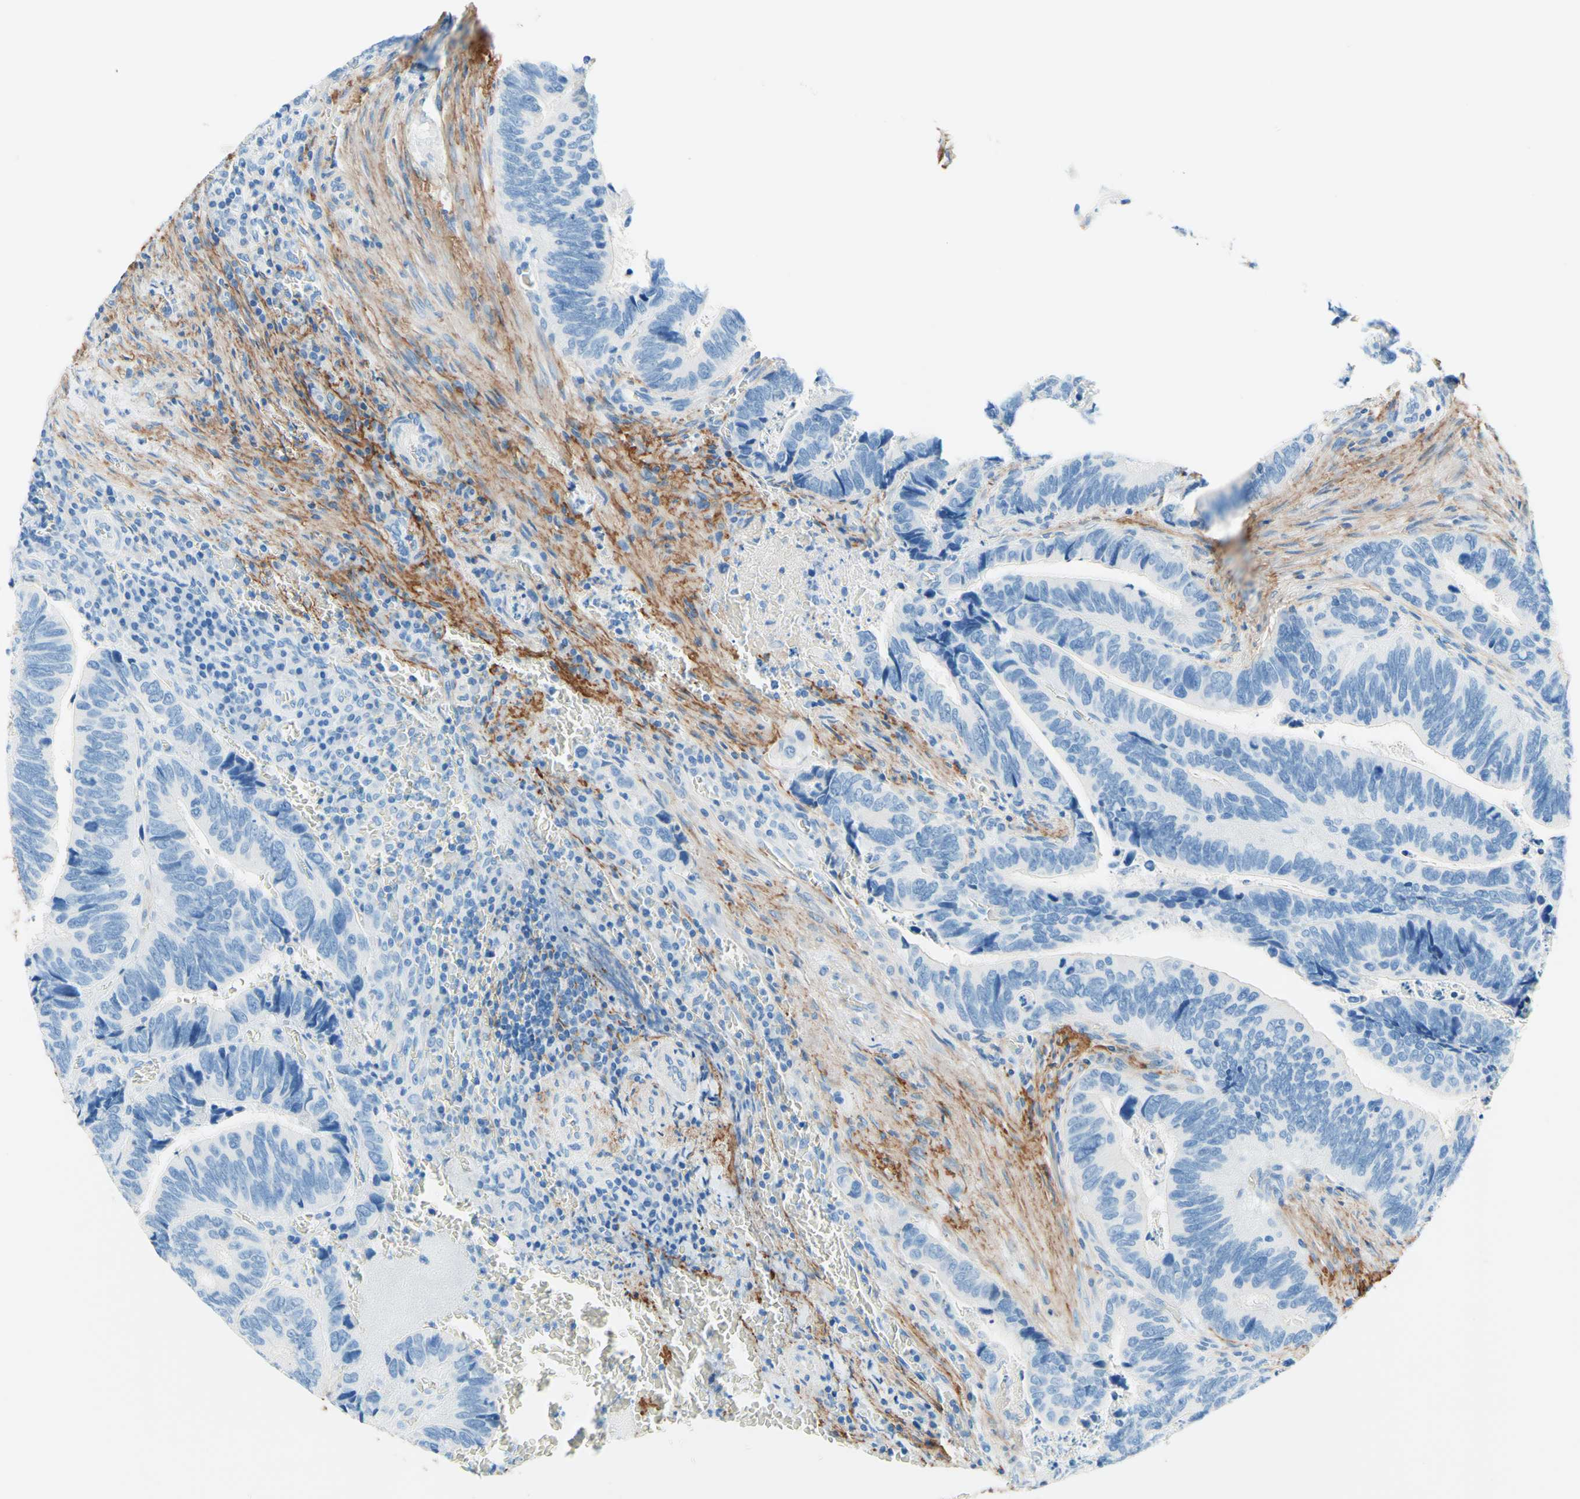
{"staining": {"intensity": "negative", "quantity": "none", "location": "none"}, "tissue": "colorectal cancer", "cell_type": "Tumor cells", "image_type": "cancer", "snomed": [{"axis": "morphology", "description": "Adenocarcinoma, NOS"}, {"axis": "topography", "description": "Colon"}], "caption": "There is no significant positivity in tumor cells of adenocarcinoma (colorectal).", "gene": "MFAP5", "patient": {"sex": "male", "age": 72}}